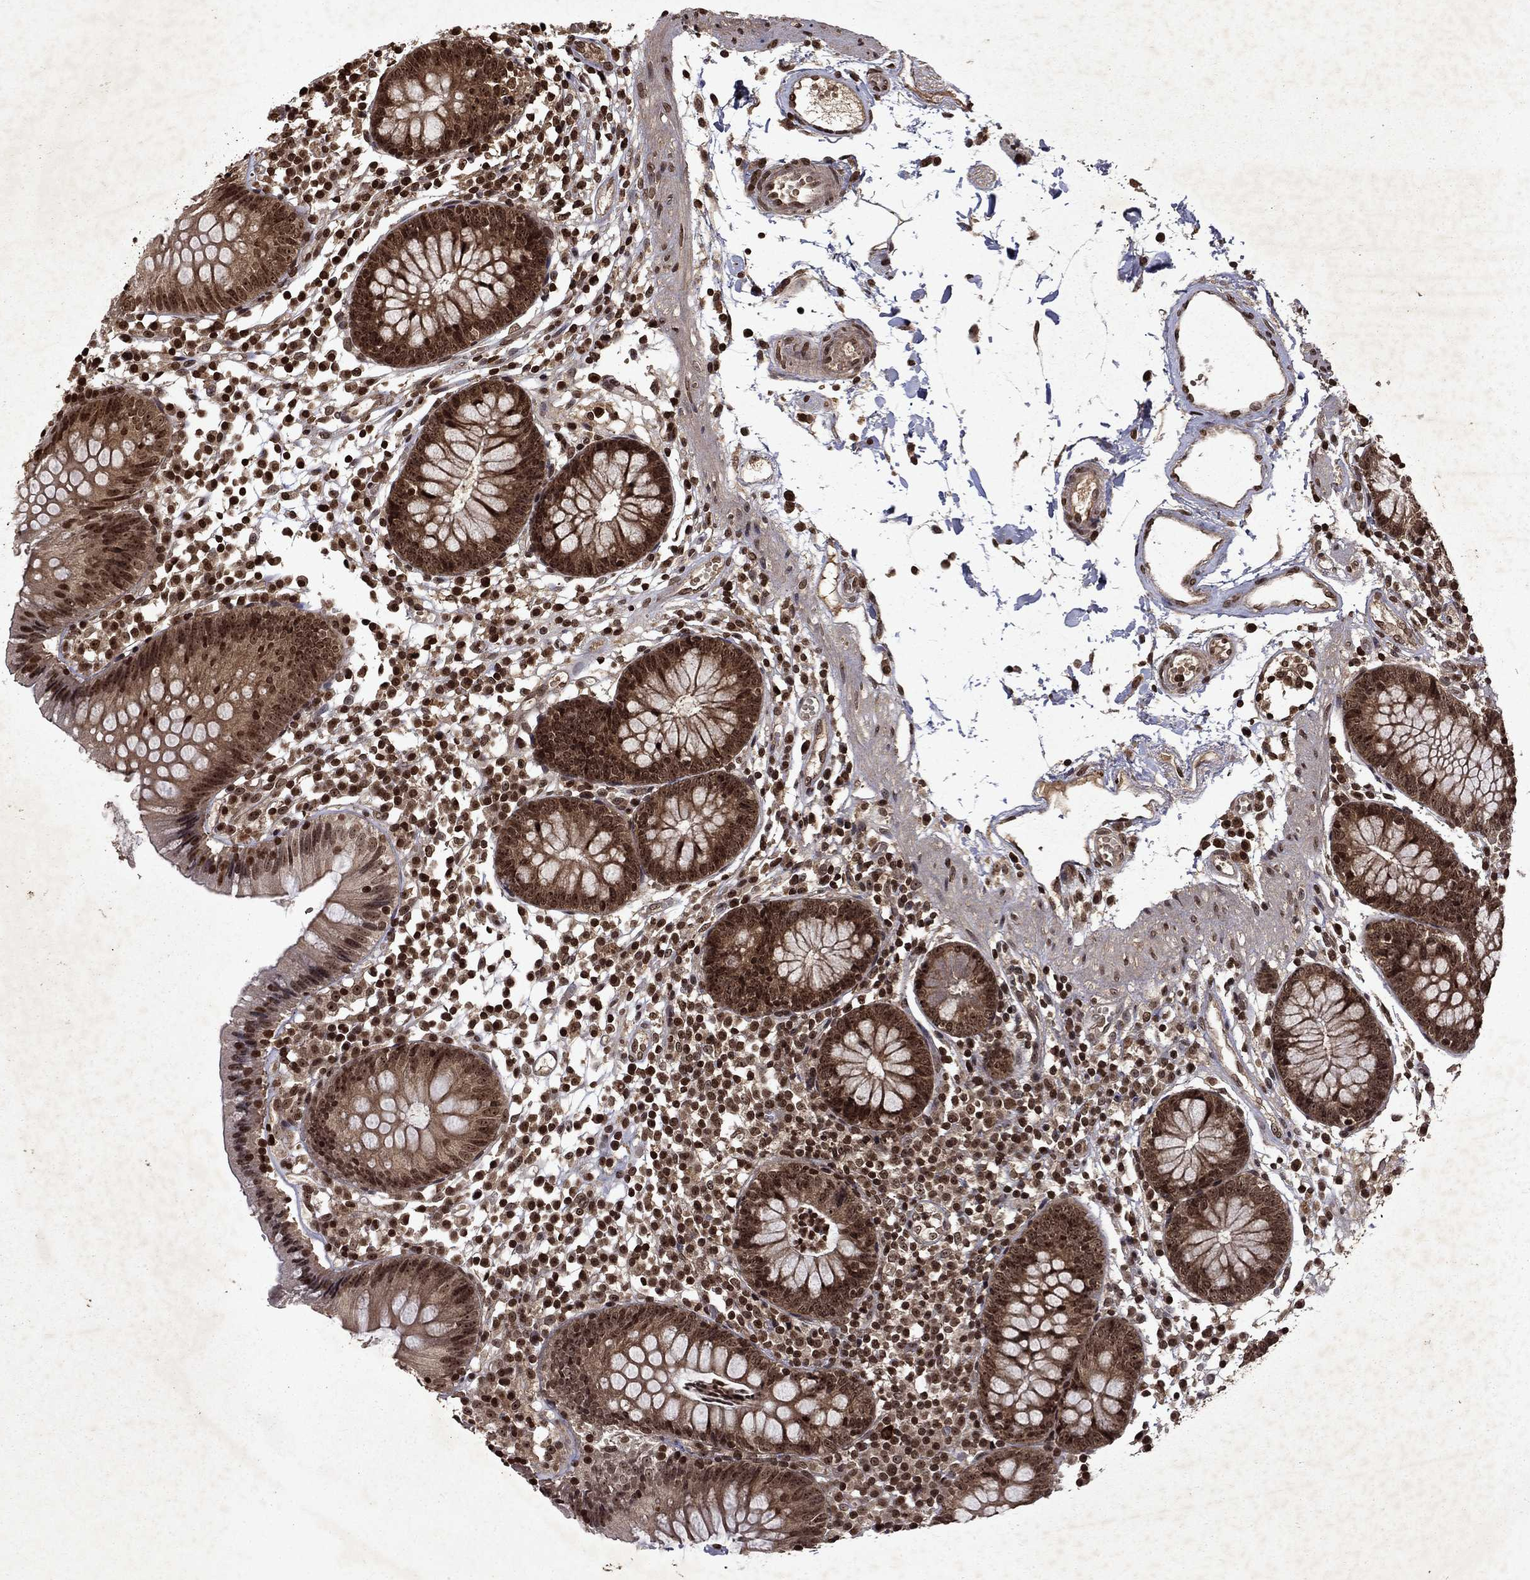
{"staining": {"intensity": "strong", "quantity": "25%-75%", "location": "nuclear"}, "tissue": "colon", "cell_type": "Endothelial cells", "image_type": "normal", "snomed": [{"axis": "morphology", "description": "Normal tissue, NOS"}, {"axis": "topography", "description": "Rectum"}], "caption": "Immunohistochemistry (IHC) of unremarkable human colon reveals high levels of strong nuclear expression in about 25%-75% of endothelial cells. (DAB (3,3'-diaminobenzidine) IHC with brightfield microscopy, high magnification).", "gene": "PIN4", "patient": {"sex": "male", "age": 70}}